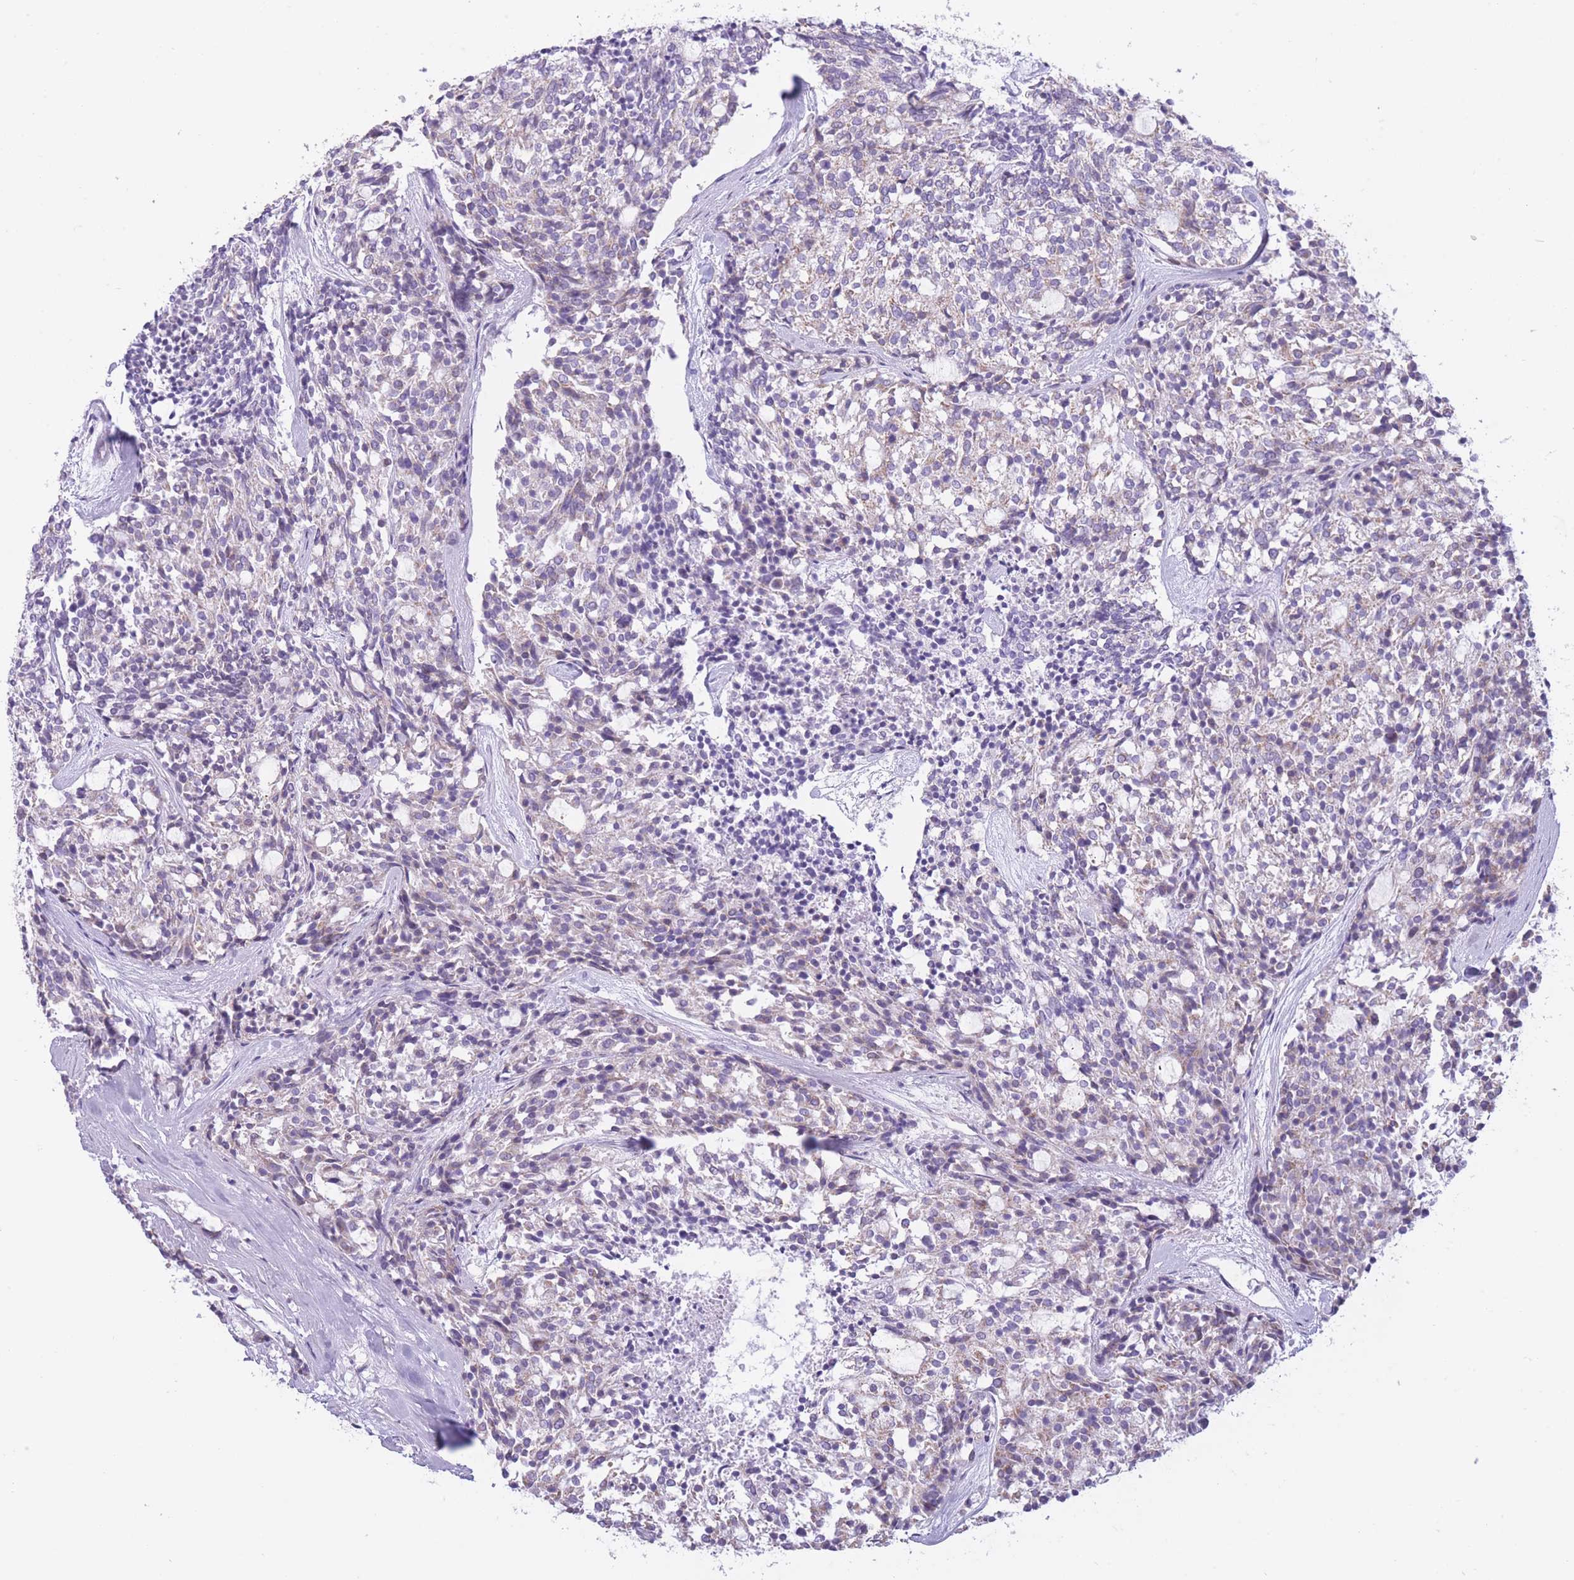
{"staining": {"intensity": "moderate", "quantity": "<25%", "location": "cytoplasmic/membranous"}, "tissue": "carcinoid", "cell_type": "Tumor cells", "image_type": "cancer", "snomed": [{"axis": "morphology", "description": "Carcinoid, malignant, NOS"}, {"axis": "topography", "description": "Pancreas"}], "caption": "Immunohistochemical staining of malignant carcinoid reveals moderate cytoplasmic/membranous protein staining in approximately <25% of tumor cells.", "gene": "PDHA1", "patient": {"sex": "female", "age": 54}}